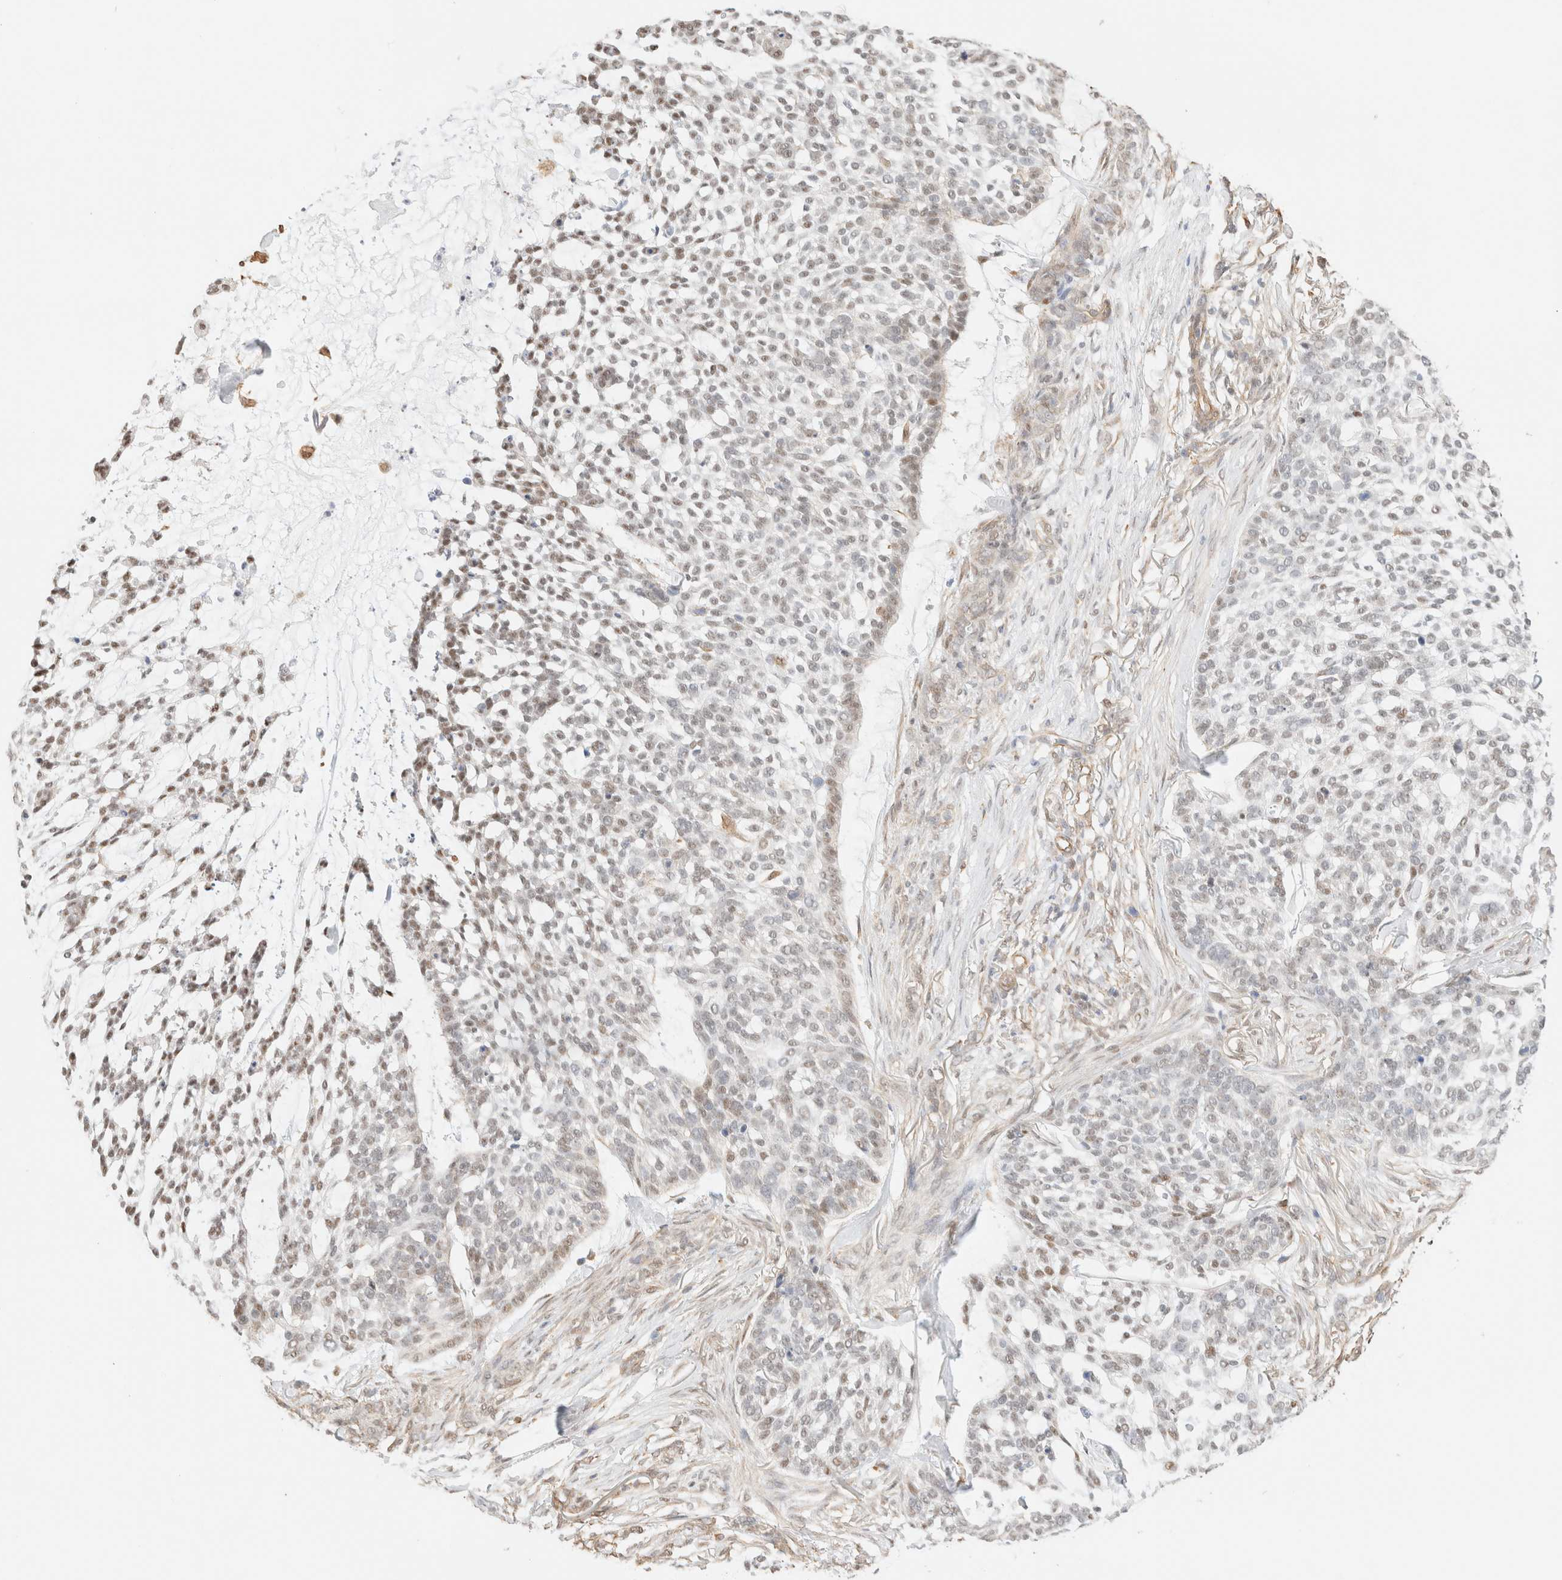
{"staining": {"intensity": "weak", "quantity": "25%-75%", "location": "nuclear"}, "tissue": "skin cancer", "cell_type": "Tumor cells", "image_type": "cancer", "snomed": [{"axis": "morphology", "description": "Basal cell carcinoma"}, {"axis": "topography", "description": "Skin"}], "caption": "Immunohistochemical staining of skin cancer (basal cell carcinoma) reveals low levels of weak nuclear positivity in approximately 25%-75% of tumor cells.", "gene": "ARID5A", "patient": {"sex": "female", "age": 64}}